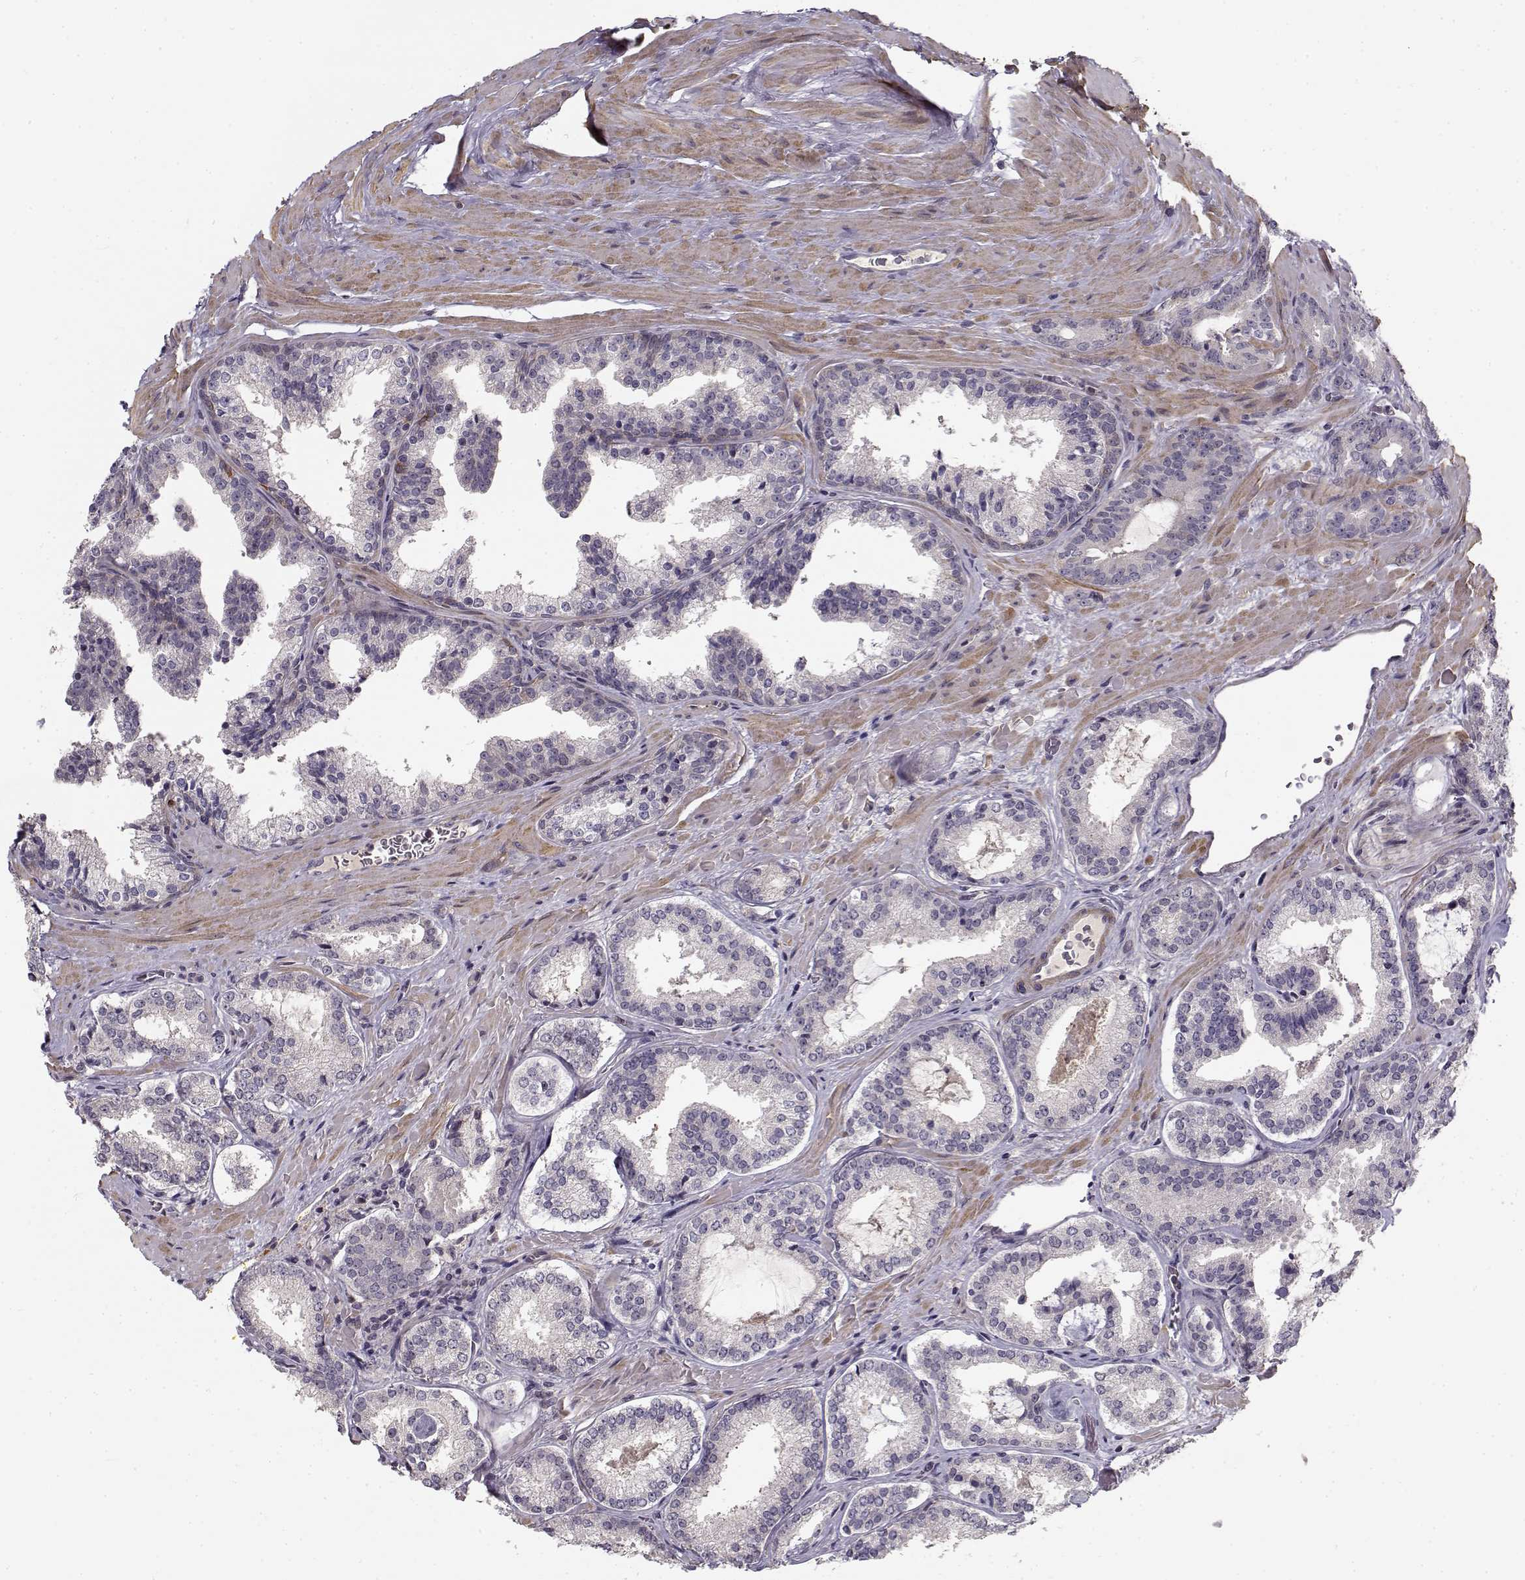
{"staining": {"intensity": "negative", "quantity": "none", "location": "none"}, "tissue": "prostate cancer", "cell_type": "Tumor cells", "image_type": "cancer", "snomed": [{"axis": "morphology", "description": "Adenocarcinoma, NOS"}, {"axis": "morphology", "description": "Adenocarcinoma, High grade"}, {"axis": "topography", "description": "Prostate"}], "caption": "DAB (3,3'-diaminobenzidine) immunohistochemical staining of human prostate cancer (adenocarcinoma (high-grade)) exhibits no significant positivity in tumor cells.", "gene": "RGS9BP", "patient": {"sex": "male", "age": 62}}